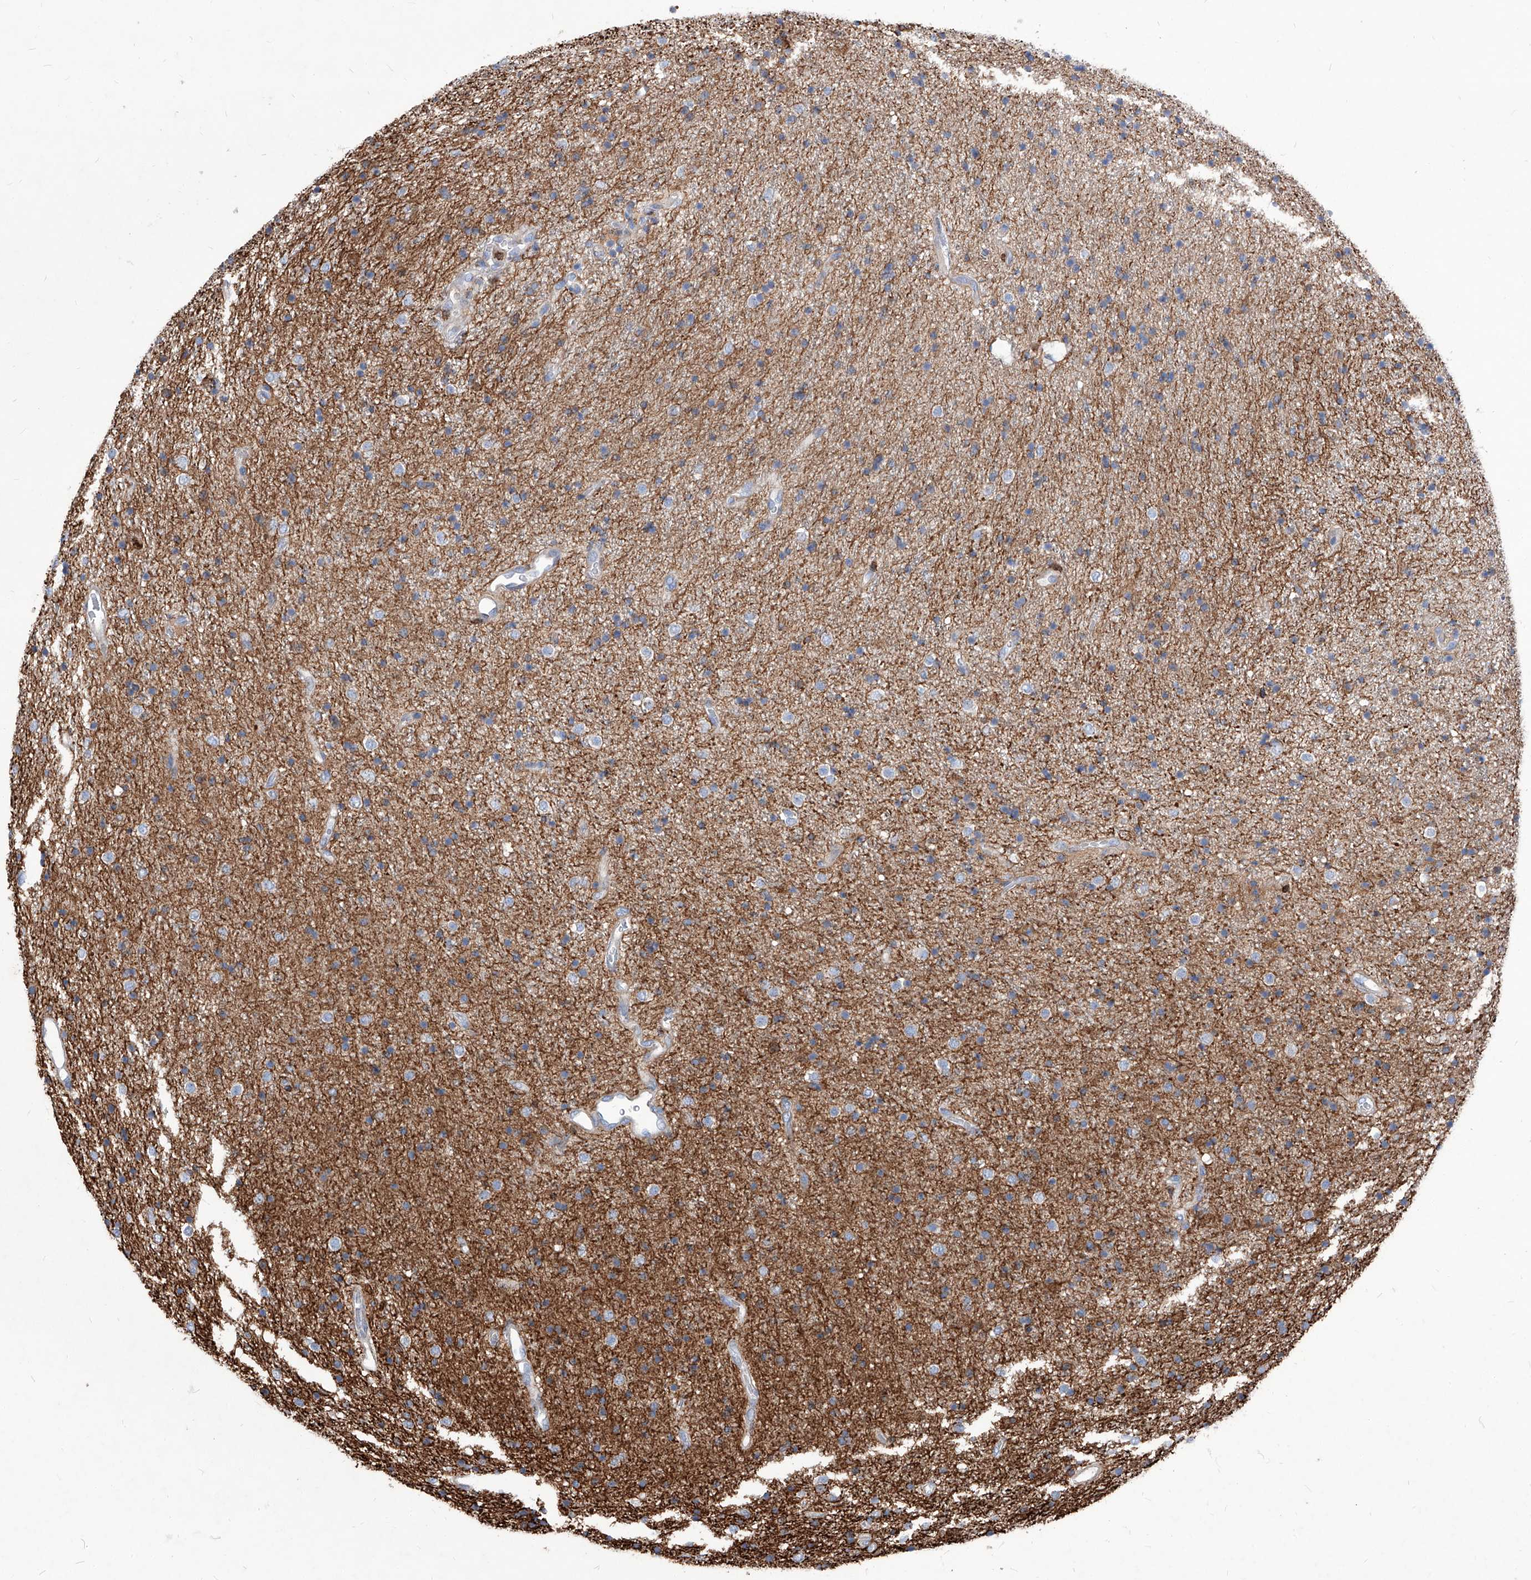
{"staining": {"intensity": "weak", "quantity": ">75%", "location": "cytoplasmic/membranous"}, "tissue": "glioma", "cell_type": "Tumor cells", "image_type": "cancer", "snomed": [{"axis": "morphology", "description": "Glioma, malignant, High grade"}, {"axis": "topography", "description": "Brain"}], "caption": "Human glioma stained with a protein marker reveals weak staining in tumor cells.", "gene": "UBOX5", "patient": {"sex": "male", "age": 34}}